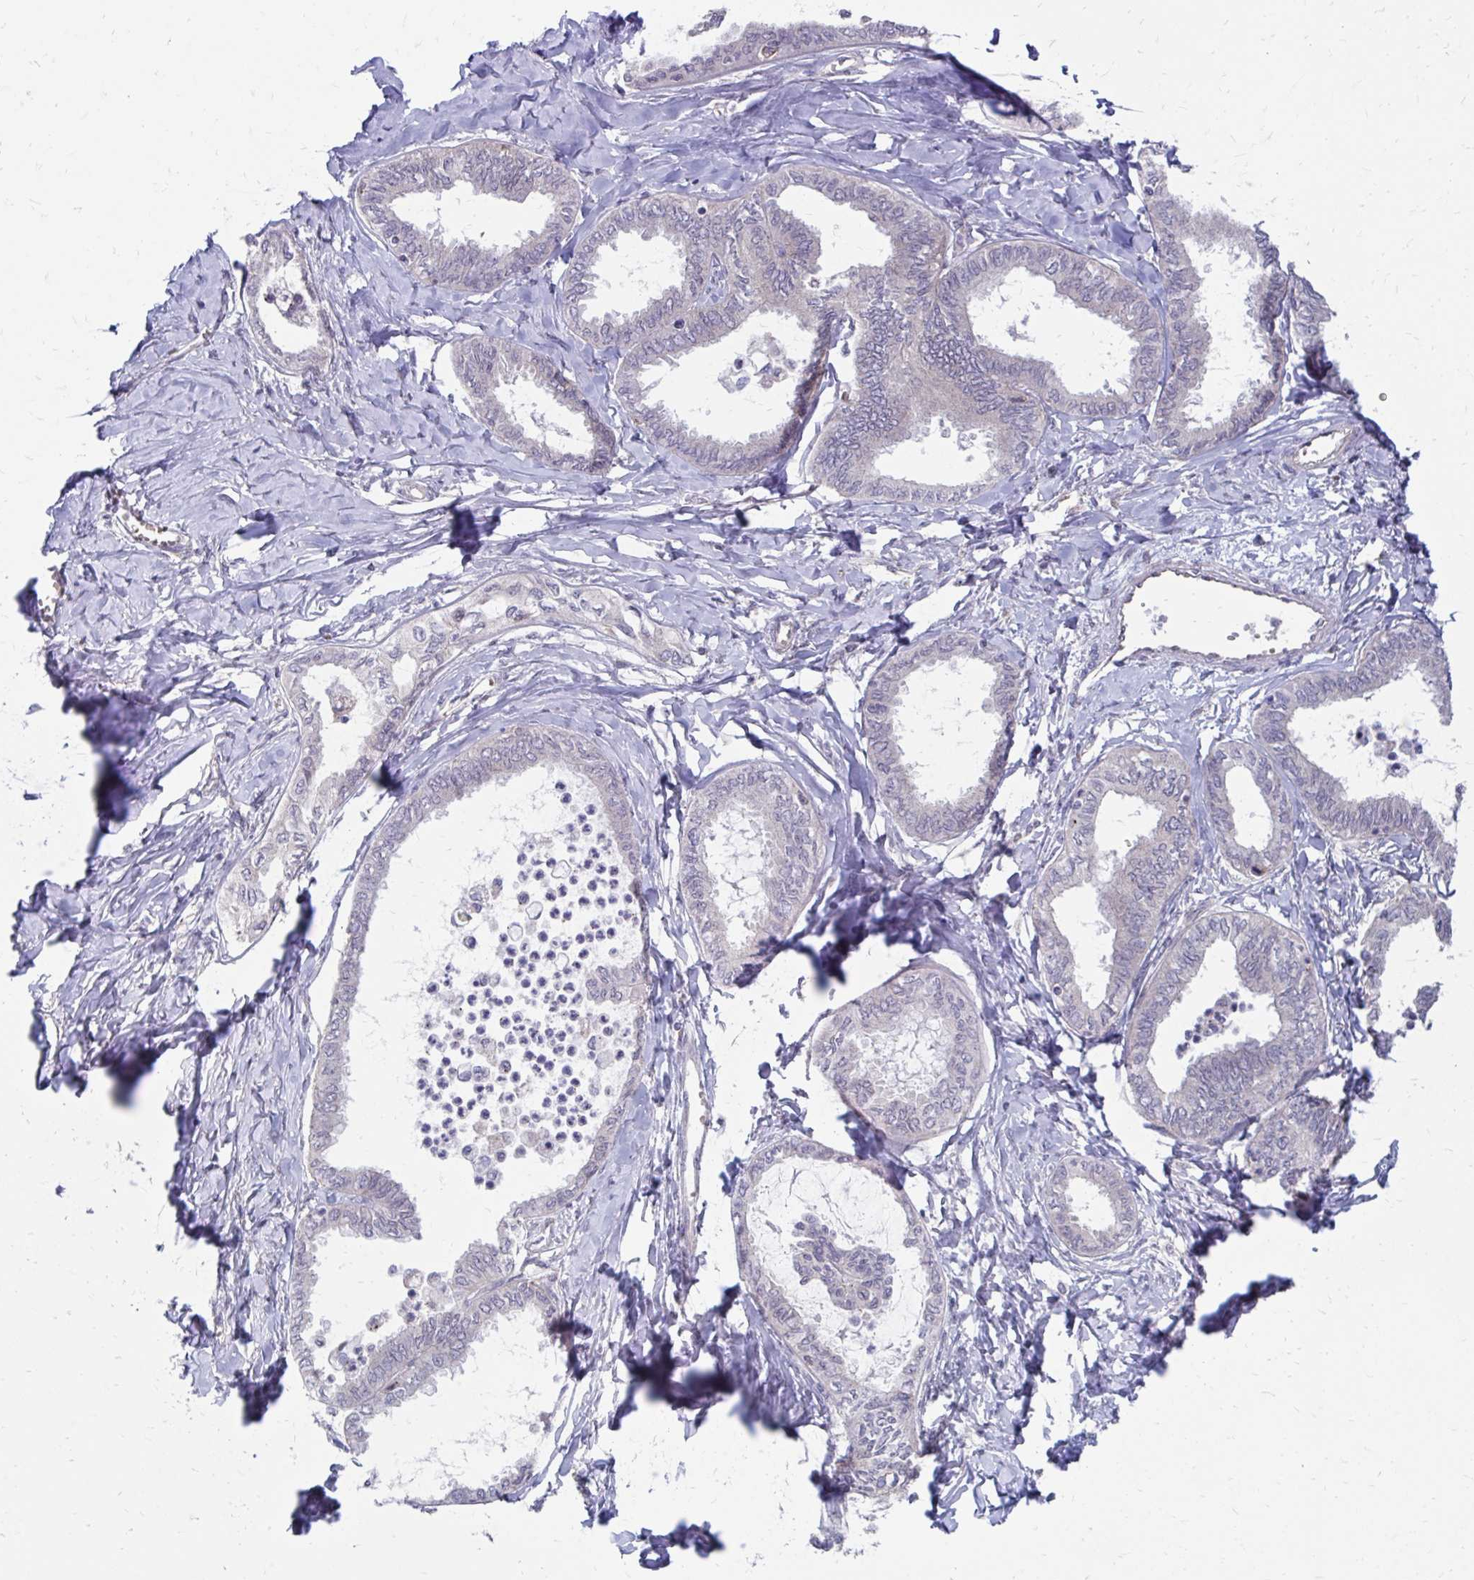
{"staining": {"intensity": "negative", "quantity": "none", "location": "none"}, "tissue": "ovarian cancer", "cell_type": "Tumor cells", "image_type": "cancer", "snomed": [{"axis": "morphology", "description": "Carcinoma, endometroid"}, {"axis": "topography", "description": "Ovary"}], "caption": "The immunohistochemistry (IHC) image has no significant staining in tumor cells of ovarian cancer (endometroid carcinoma) tissue.", "gene": "ITPR2", "patient": {"sex": "female", "age": 70}}